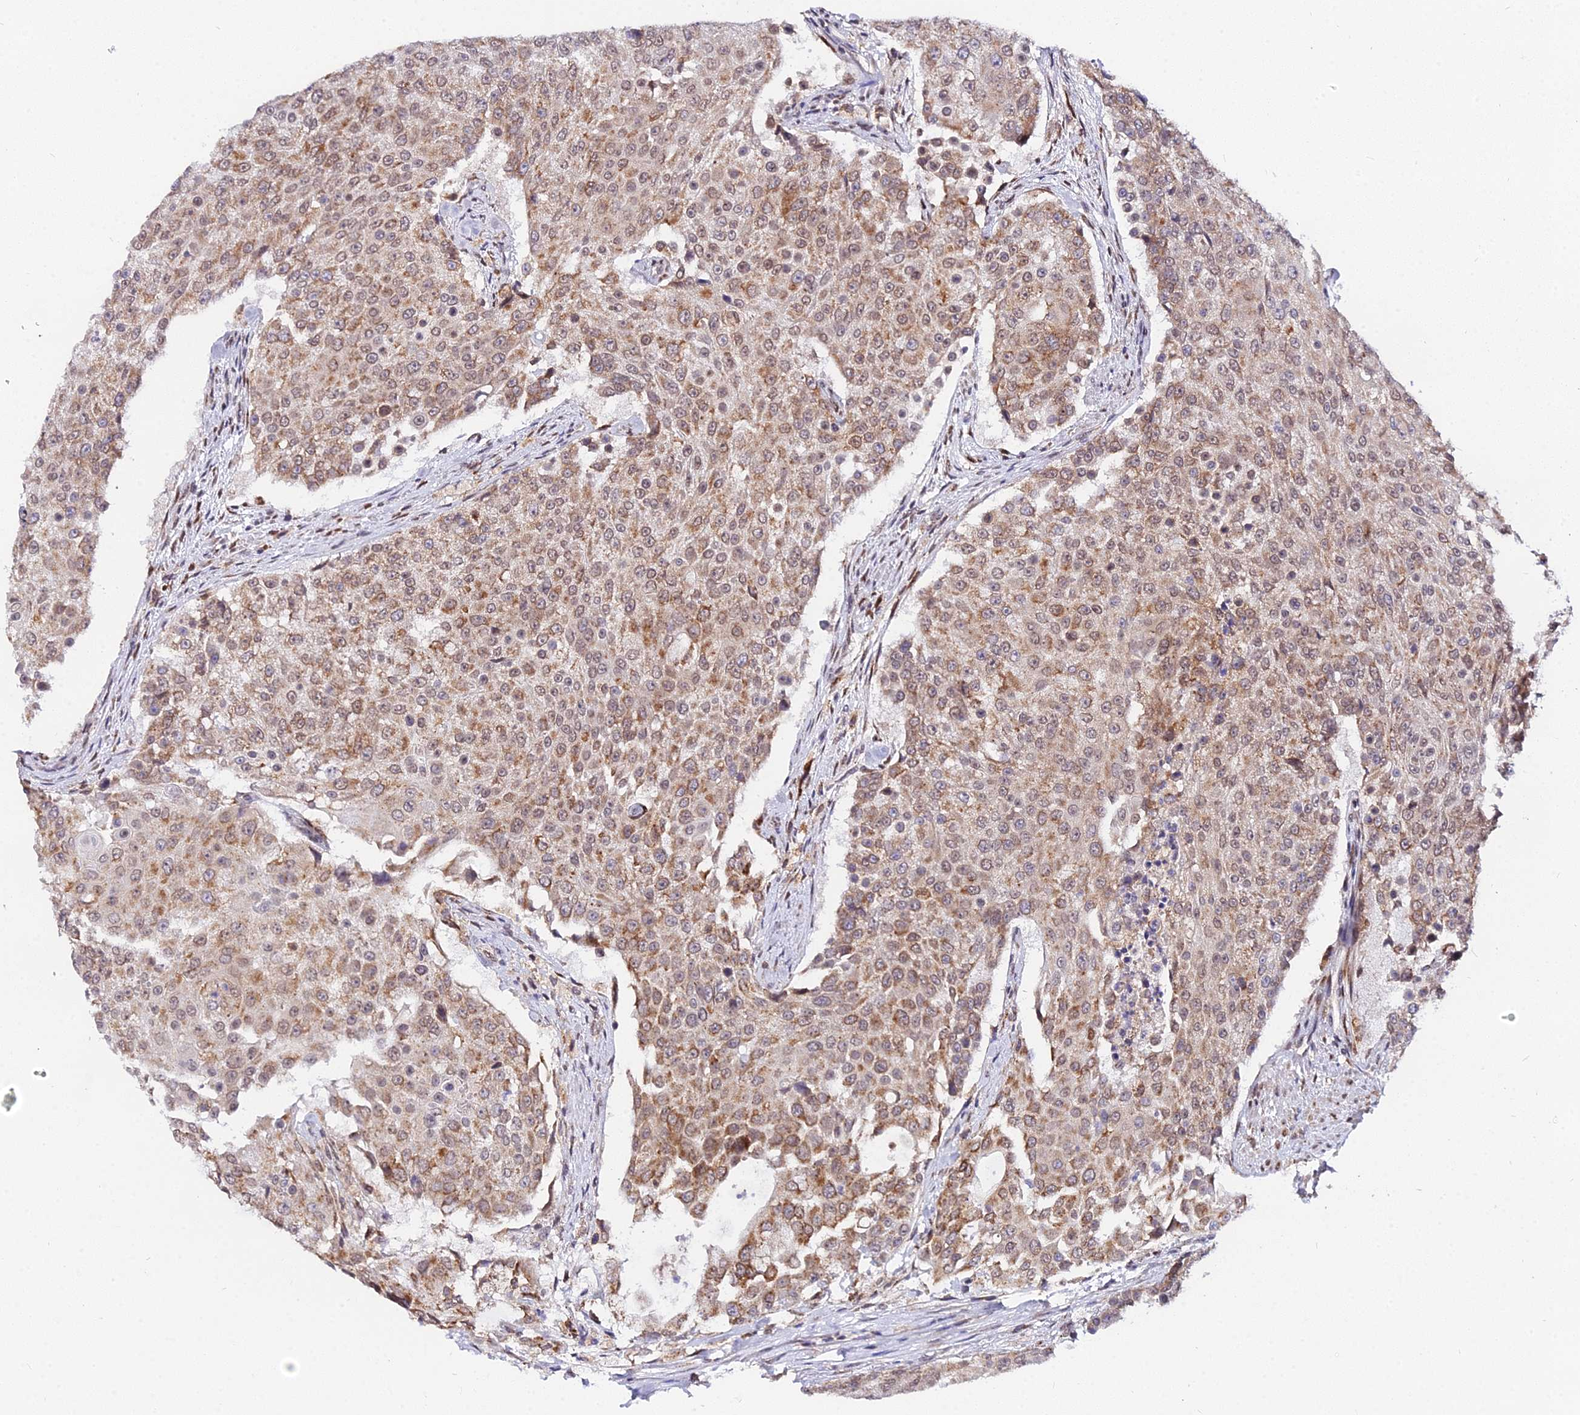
{"staining": {"intensity": "moderate", "quantity": ">75%", "location": "cytoplasmic/membranous,nuclear"}, "tissue": "urothelial cancer", "cell_type": "Tumor cells", "image_type": "cancer", "snomed": [{"axis": "morphology", "description": "Urothelial carcinoma, High grade"}, {"axis": "topography", "description": "Urinary bladder"}], "caption": "A micrograph showing moderate cytoplasmic/membranous and nuclear positivity in approximately >75% of tumor cells in high-grade urothelial carcinoma, as visualized by brown immunohistochemical staining.", "gene": "RNF121", "patient": {"sex": "female", "age": 63}}